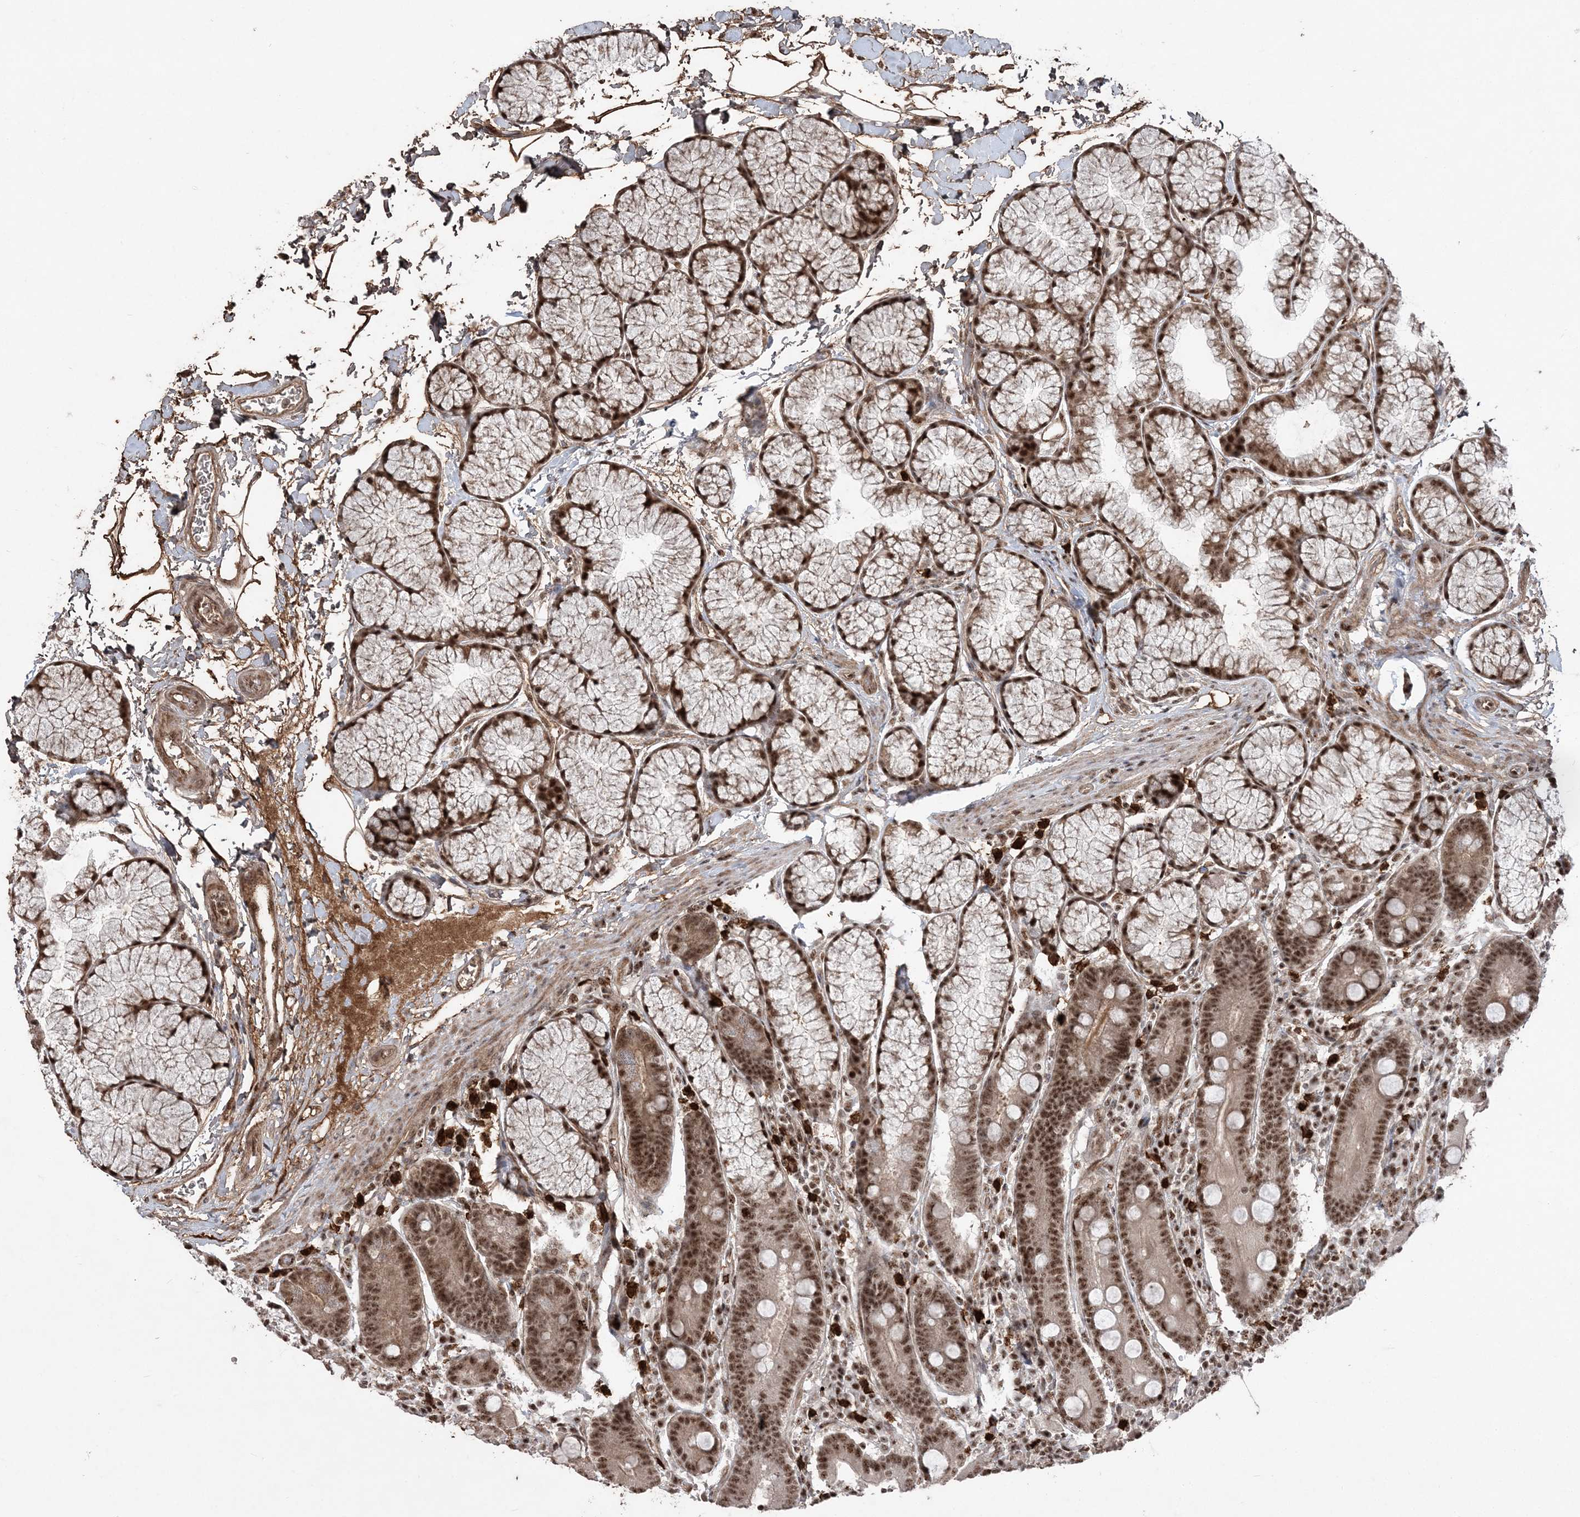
{"staining": {"intensity": "strong", "quantity": ">75%", "location": "cytoplasmic/membranous,nuclear"}, "tissue": "duodenum", "cell_type": "Glandular cells", "image_type": "normal", "snomed": [{"axis": "morphology", "description": "Normal tissue, NOS"}, {"axis": "topography", "description": "Duodenum"}], "caption": "Strong cytoplasmic/membranous,nuclear staining for a protein is identified in about >75% of glandular cells of benign duodenum using IHC.", "gene": "RBM17", "patient": {"sex": "male", "age": 35}}